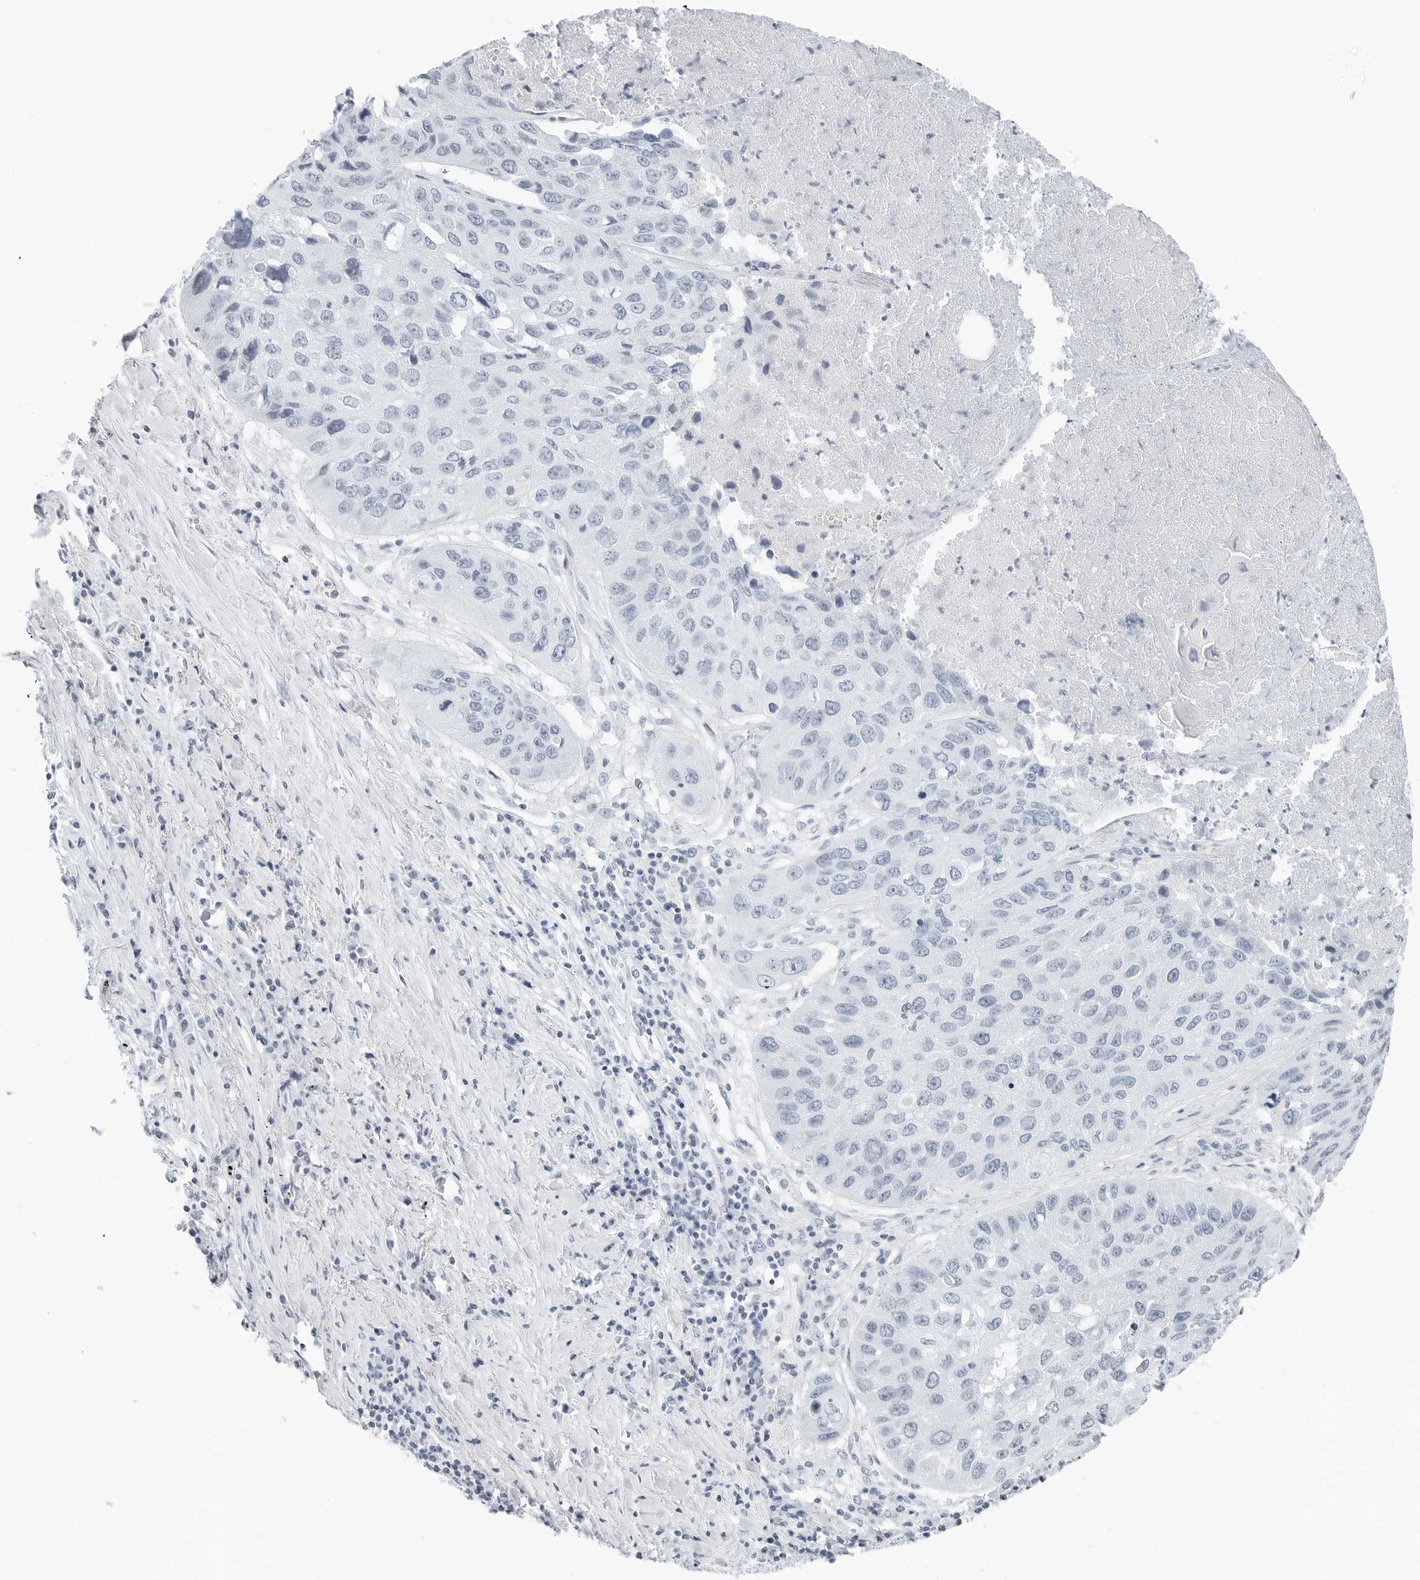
{"staining": {"intensity": "negative", "quantity": "none", "location": "none"}, "tissue": "lung cancer", "cell_type": "Tumor cells", "image_type": "cancer", "snomed": [{"axis": "morphology", "description": "Squamous cell carcinoma, NOS"}, {"axis": "topography", "description": "Lung"}], "caption": "An IHC micrograph of squamous cell carcinoma (lung) is shown. There is no staining in tumor cells of squamous cell carcinoma (lung). (Brightfield microscopy of DAB immunohistochemistry at high magnification).", "gene": "NTMT2", "patient": {"sex": "male", "age": 61}}